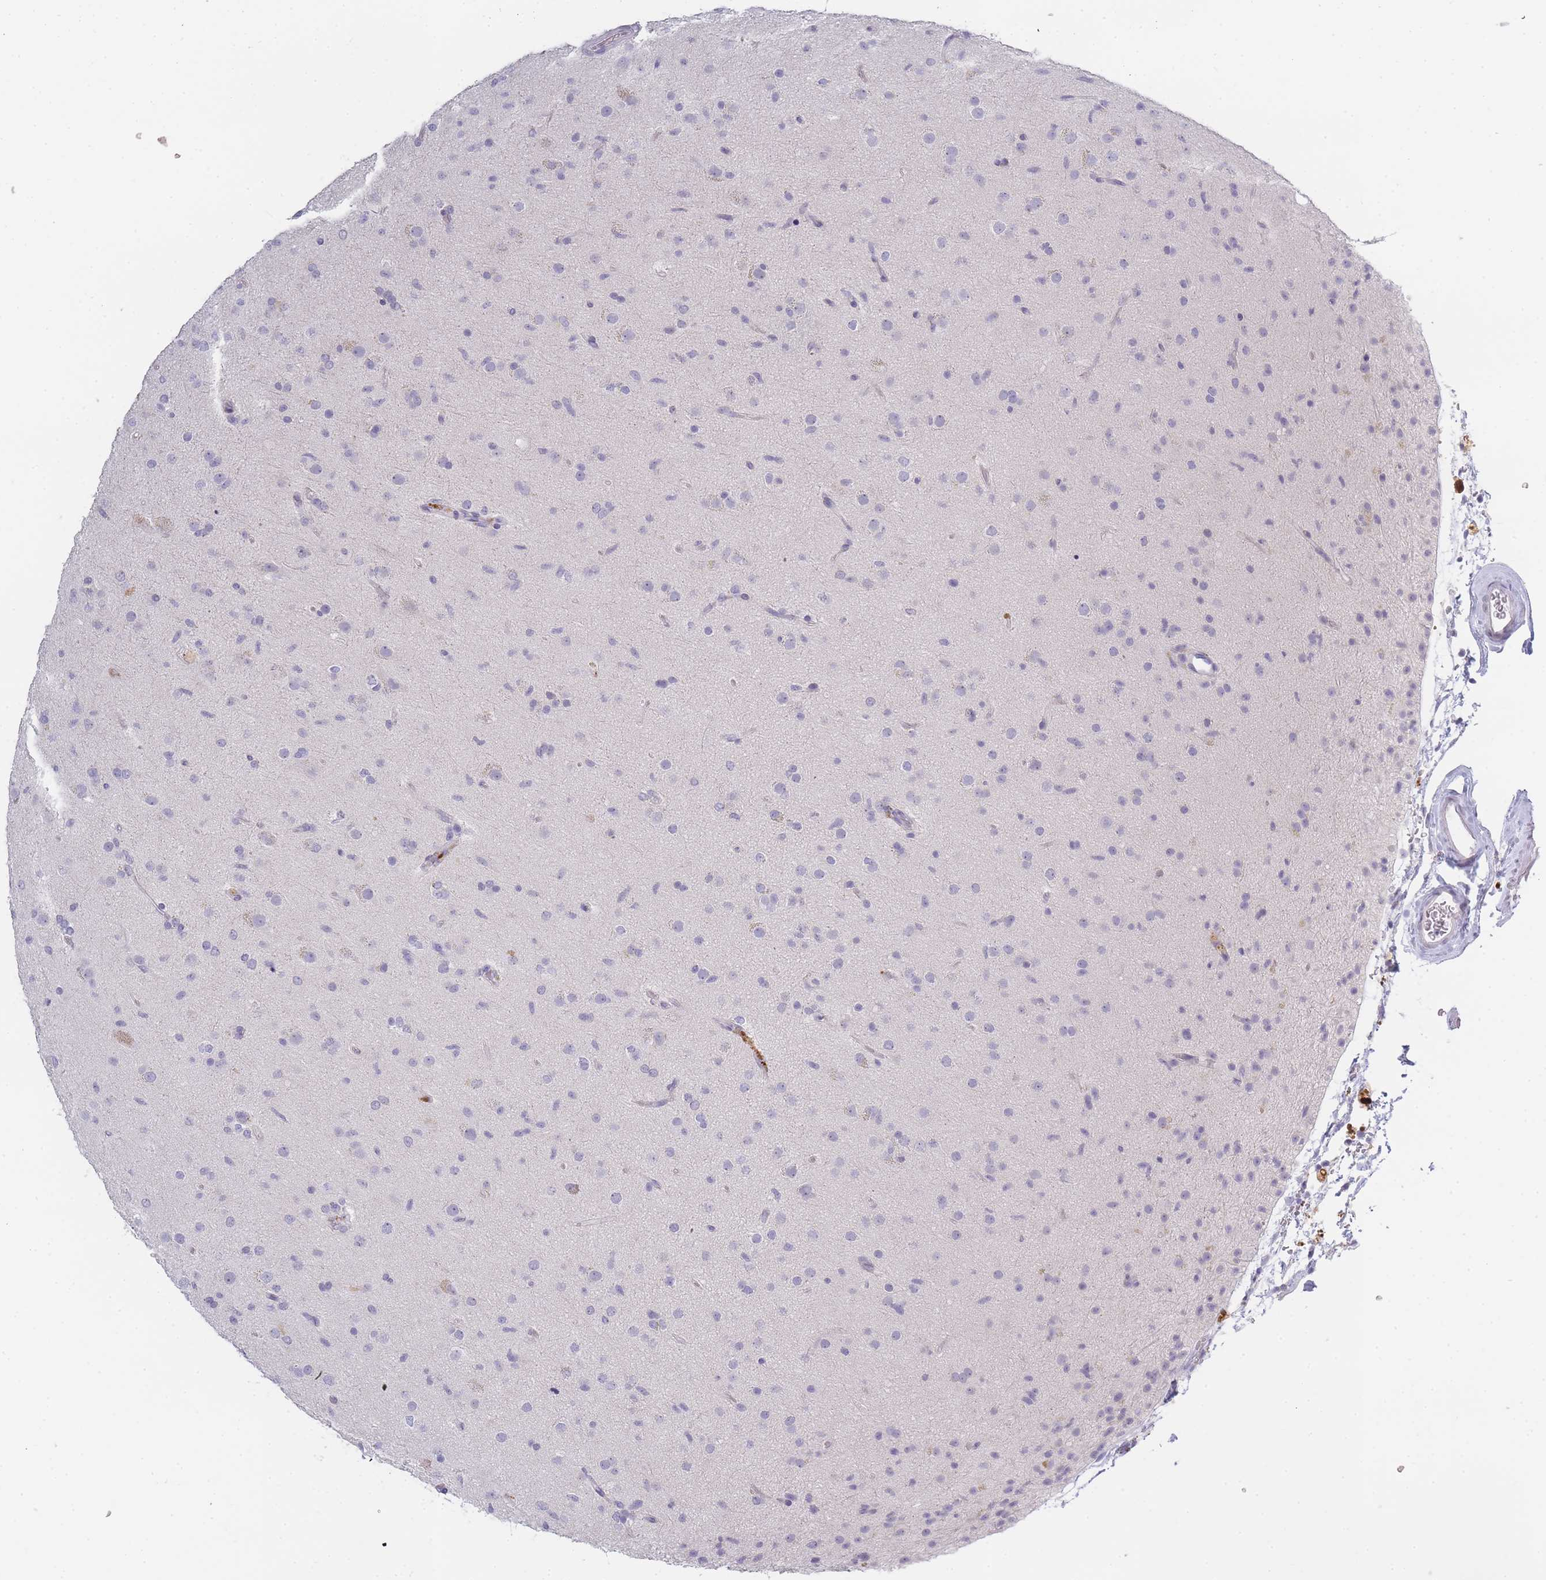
{"staining": {"intensity": "negative", "quantity": "none", "location": "none"}, "tissue": "glioma", "cell_type": "Tumor cells", "image_type": "cancer", "snomed": [{"axis": "morphology", "description": "Glioma, malignant, Low grade"}, {"axis": "topography", "description": "Brain"}], "caption": "Immunohistochemistry (IHC) image of glioma stained for a protein (brown), which demonstrates no positivity in tumor cells.", "gene": "INS", "patient": {"sex": "male", "age": 65}}